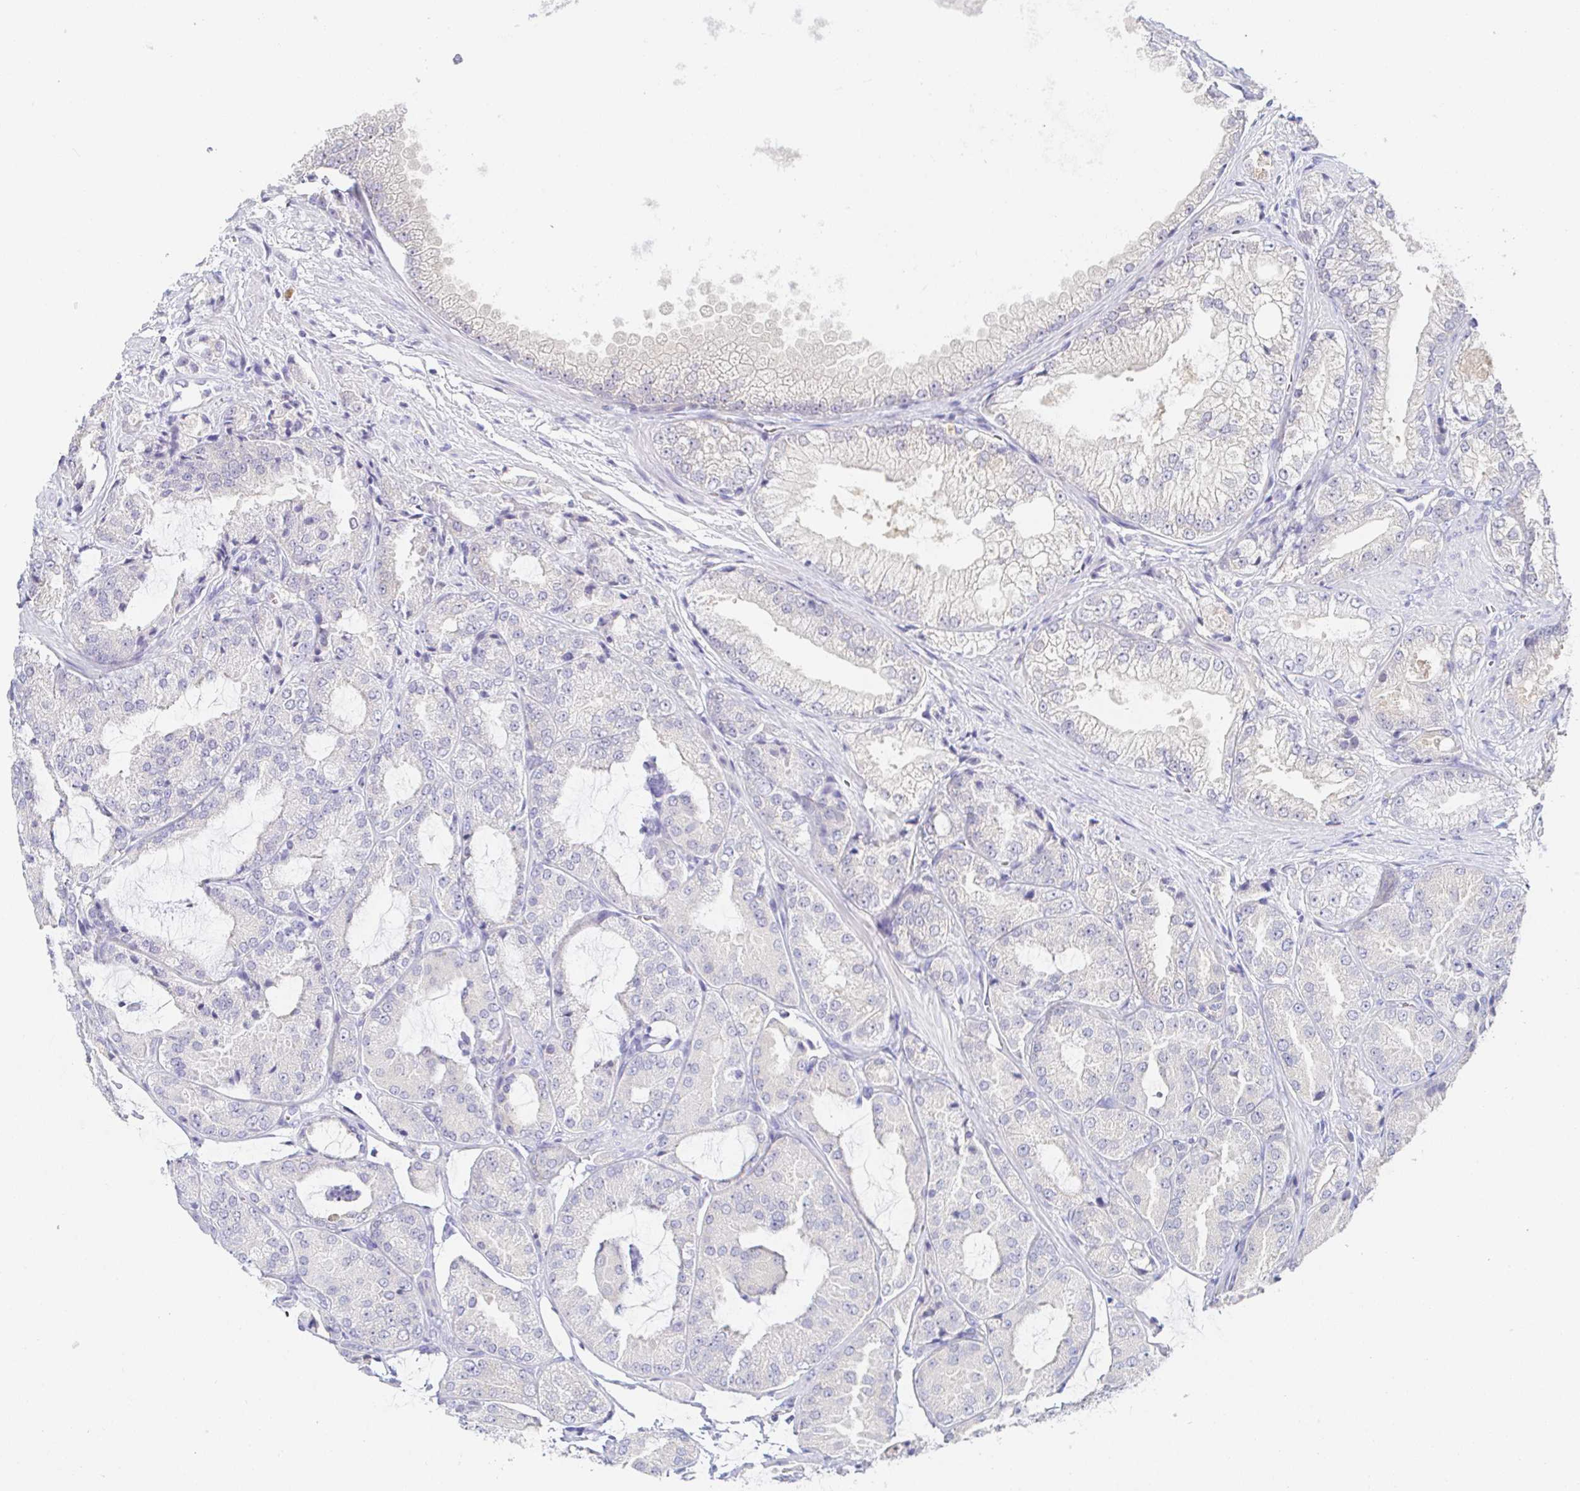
{"staining": {"intensity": "negative", "quantity": "none", "location": "none"}, "tissue": "prostate cancer", "cell_type": "Tumor cells", "image_type": "cancer", "snomed": [{"axis": "morphology", "description": "Adenocarcinoma, High grade"}, {"axis": "topography", "description": "Prostate"}], "caption": "Immunohistochemical staining of human prostate high-grade adenocarcinoma demonstrates no significant expression in tumor cells.", "gene": "PDE6B", "patient": {"sex": "male", "age": 68}}